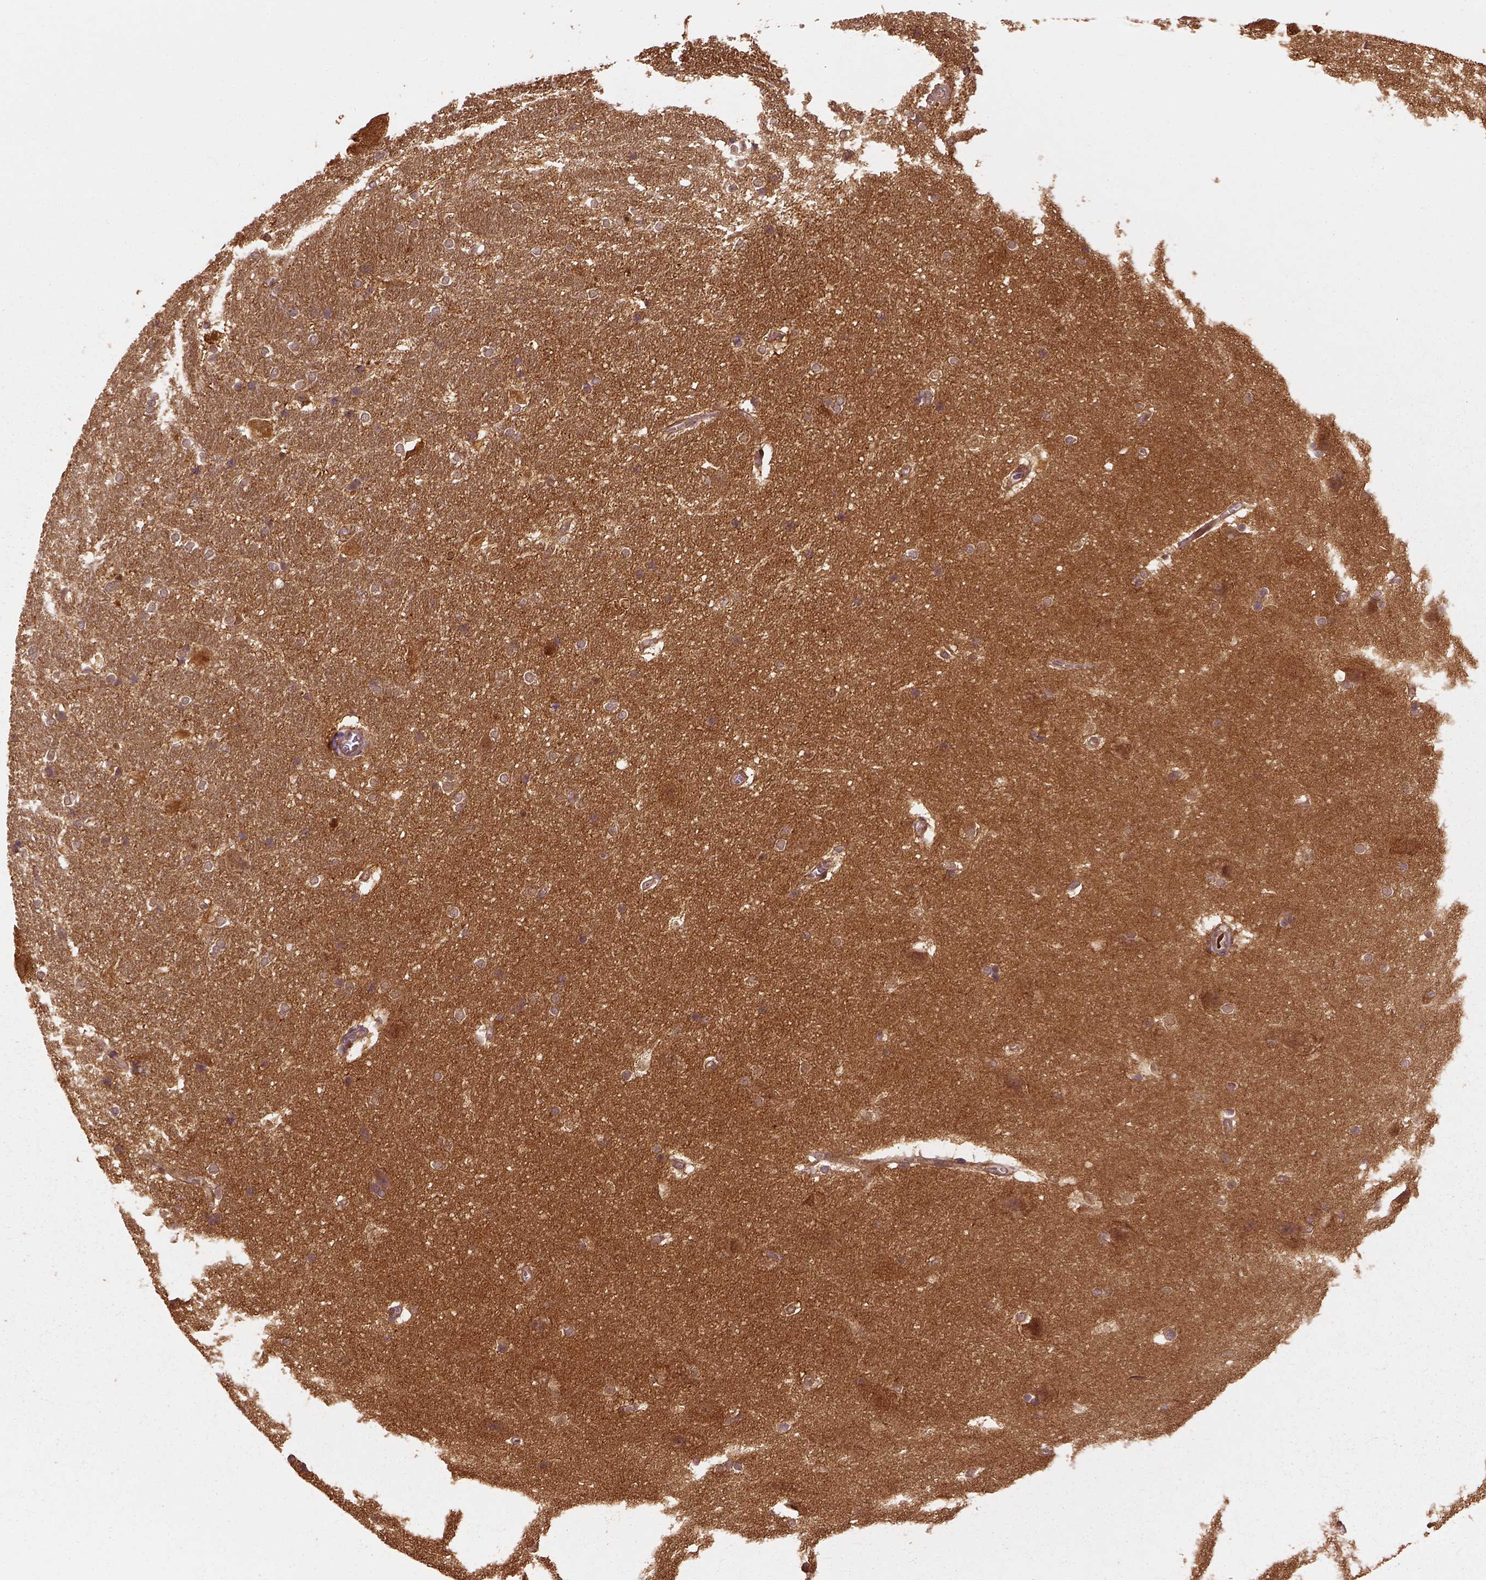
{"staining": {"intensity": "moderate", "quantity": ">75%", "location": "cytoplasmic/membranous"}, "tissue": "hippocampus", "cell_type": "Glial cells", "image_type": "normal", "snomed": [{"axis": "morphology", "description": "Normal tissue, NOS"}, {"axis": "topography", "description": "Cerebral cortex"}, {"axis": "topography", "description": "Hippocampus"}], "caption": "Immunohistochemistry (IHC) histopathology image of unremarkable hippocampus stained for a protein (brown), which shows medium levels of moderate cytoplasmic/membranous expression in about >75% of glial cells.", "gene": "GPI", "patient": {"sex": "female", "age": 19}}